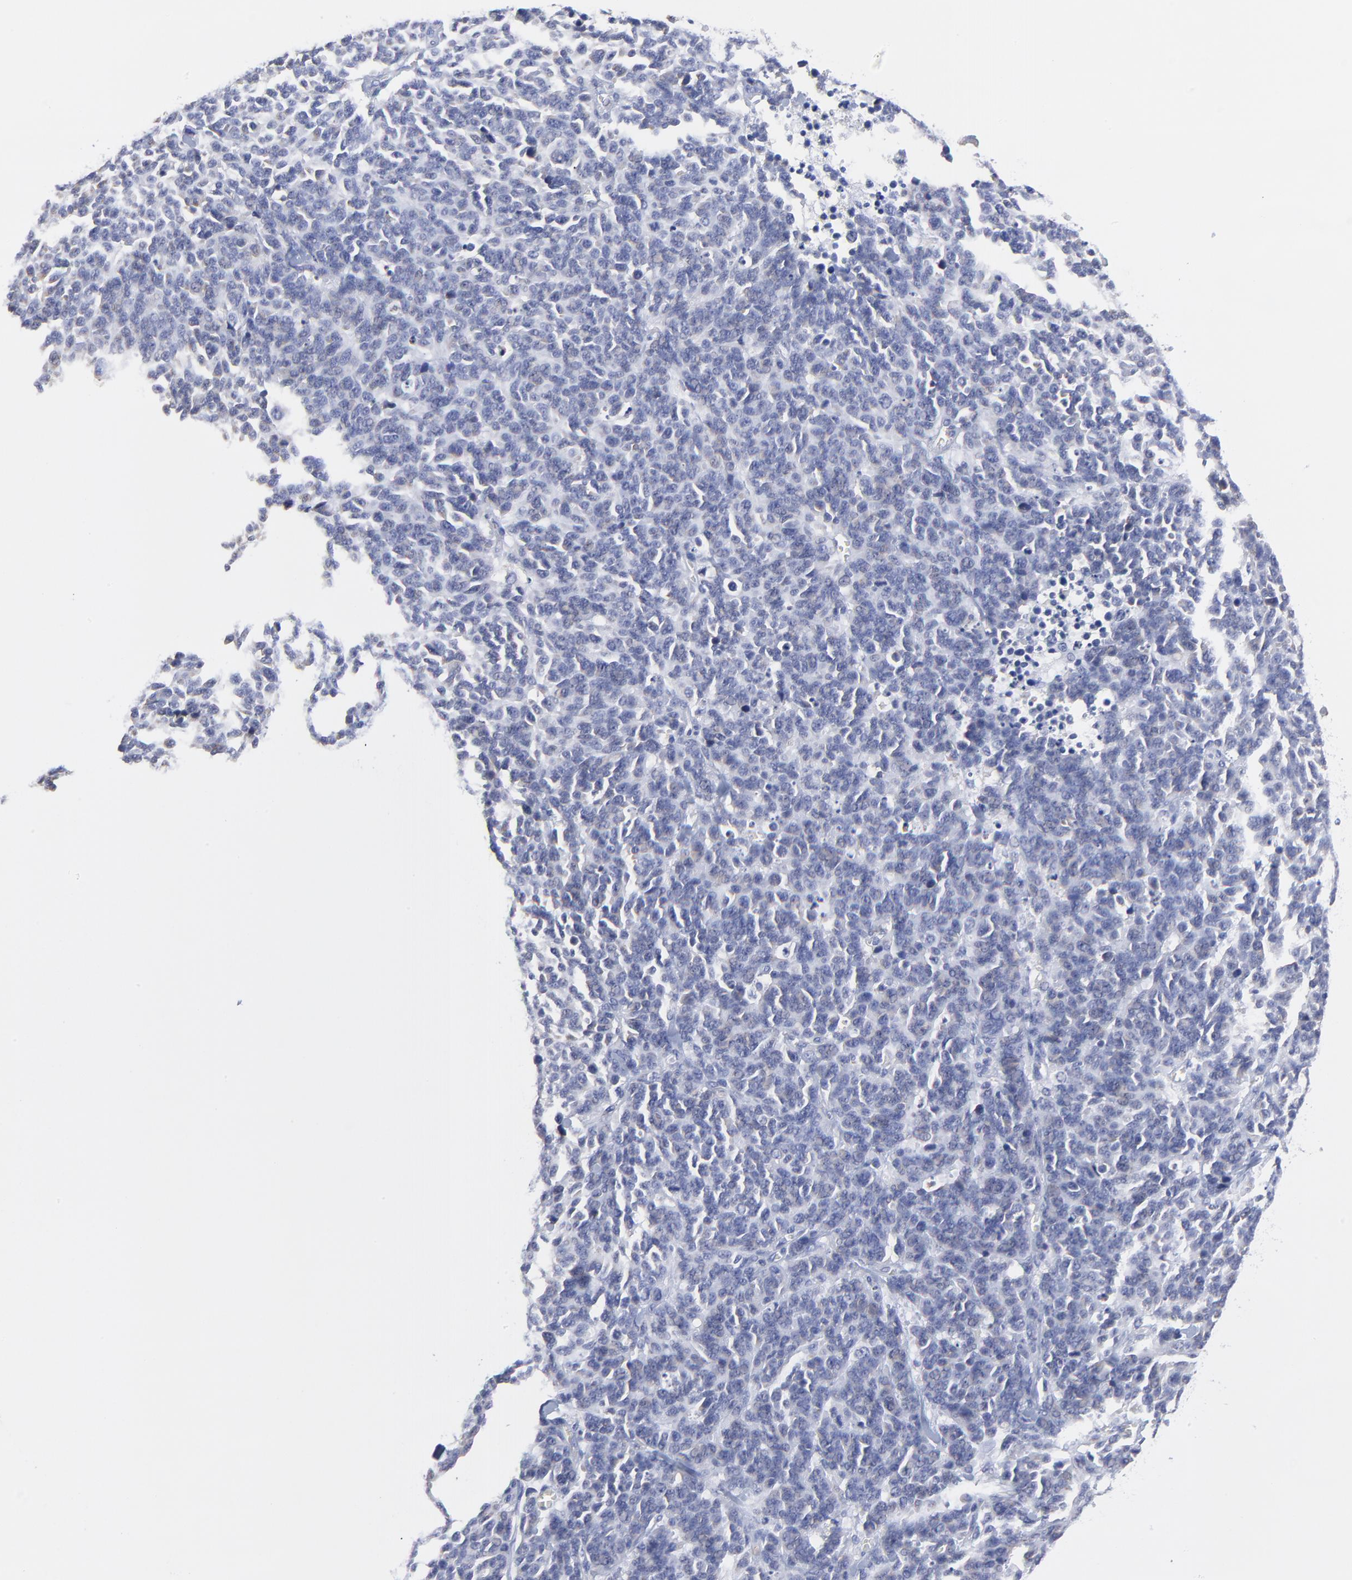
{"staining": {"intensity": "negative", "quantity": "none", "location": "none"}, "tissue": "lung cancer", "cell_type": "Tumor cells", "image_type": "cancer", "snomed": [{"axis": "morphology", "description": "Neoplasm, malignant, NOS"}, {"axis": "topography", "description": "Lung"}], "caption": "Tumor cells show no significant protein staining in neoplasm (malignant) (lung). (Brightfield microscopy of DAB (3,3'-diaminobenzidine) immunohistochemistry (IHC) at high magnification).", "gene": "LAX1", "patient": {"sex": "female", "age": 58}}